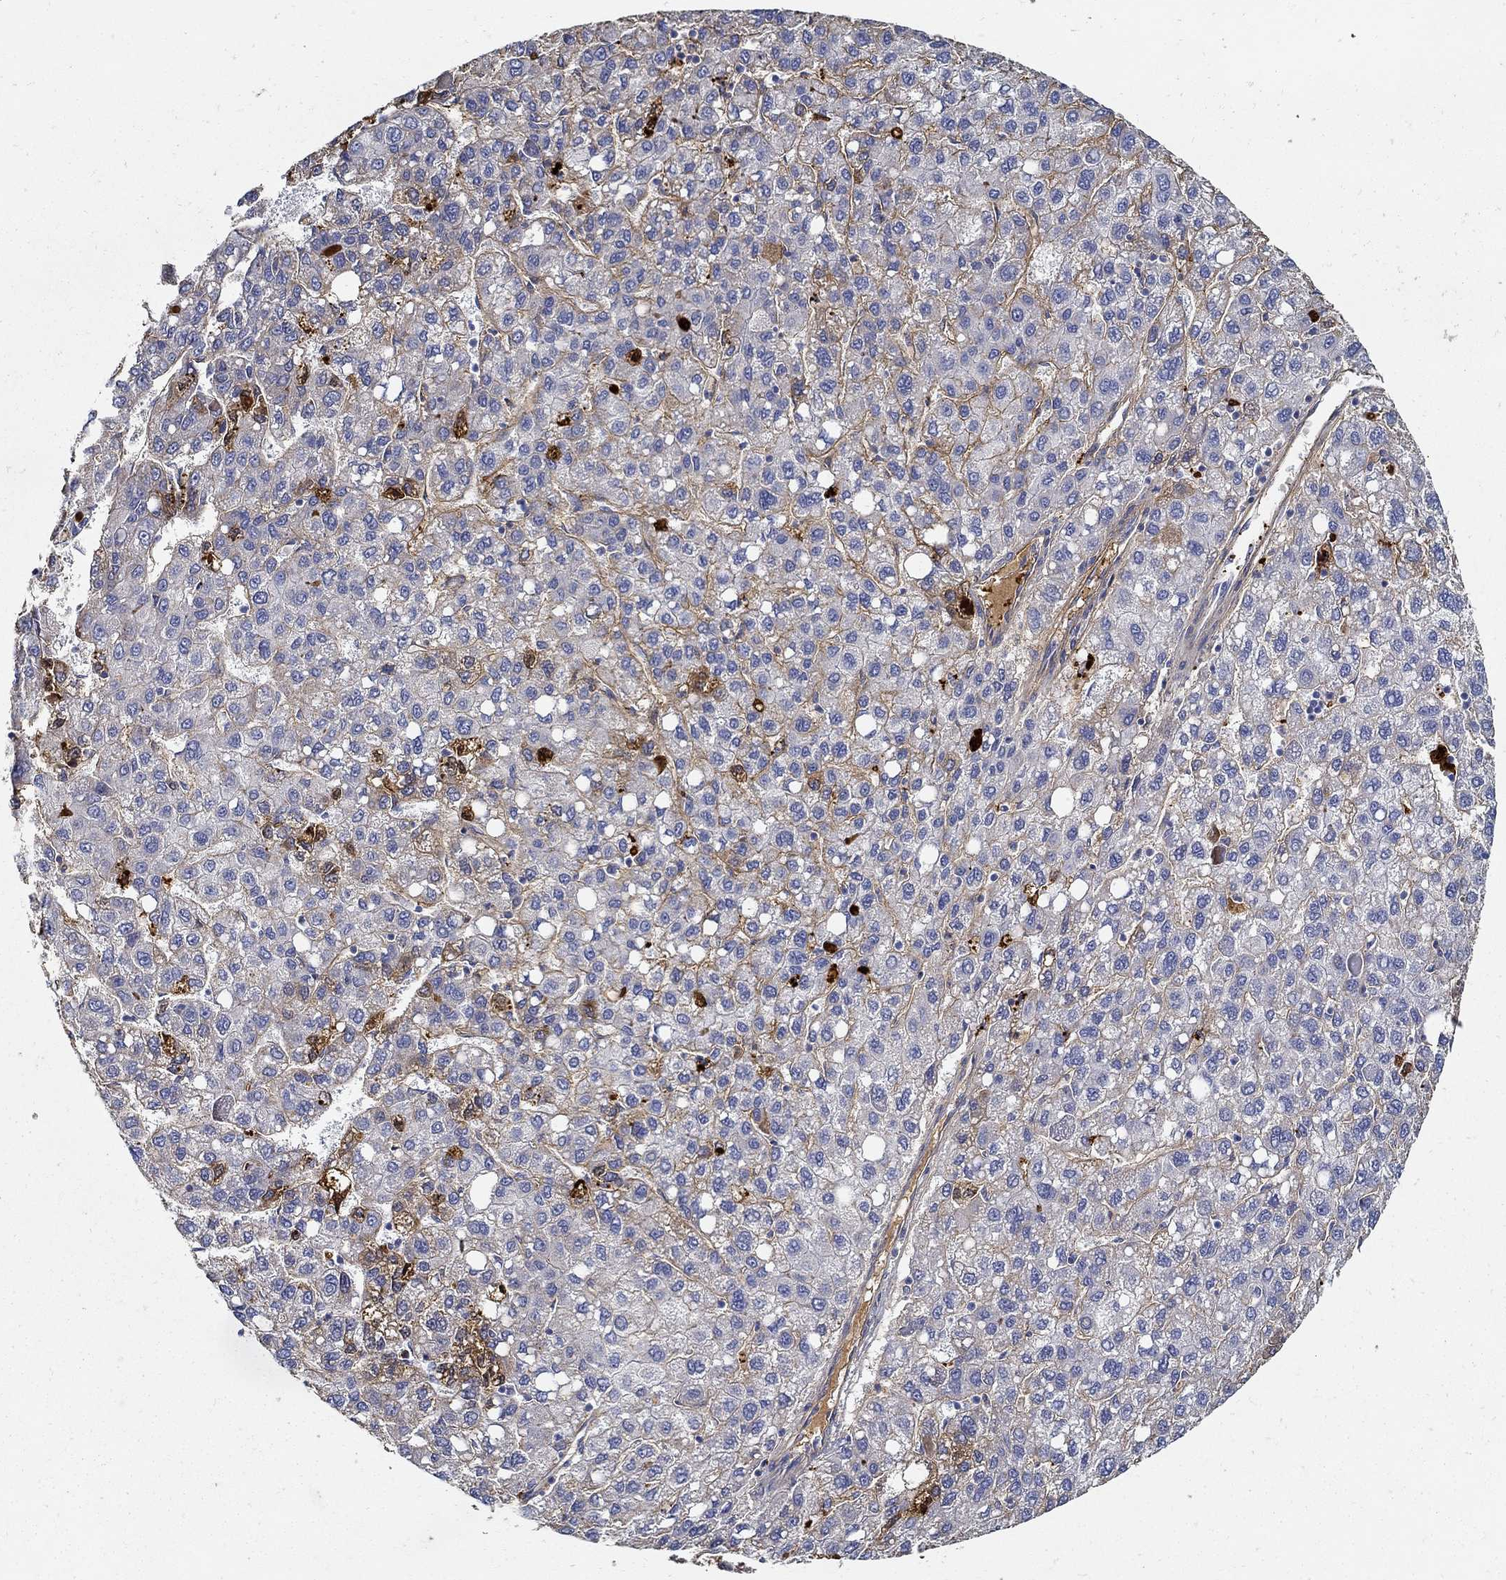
{"staining": {"intensity": "negative", "quantity": "none", "location": "none"}, "tissue": "liver cancer", "cell_type": "Tumor cells", "image_type": "cancer", "snomed": [{"axis": "morphology", "description": "Carcinoma, Hepatocellular, NOS"}, {"axis": "topography", "description": "Liver"}], "caption": "IHC image of neoplastic tissue: liver cancer stained with DAB (3,3'-diaminobenzidine) reveals no significant protein staining in tumor cells.", "gene": "TGFBI", "patient": {"sex": "female", "age": 82}}